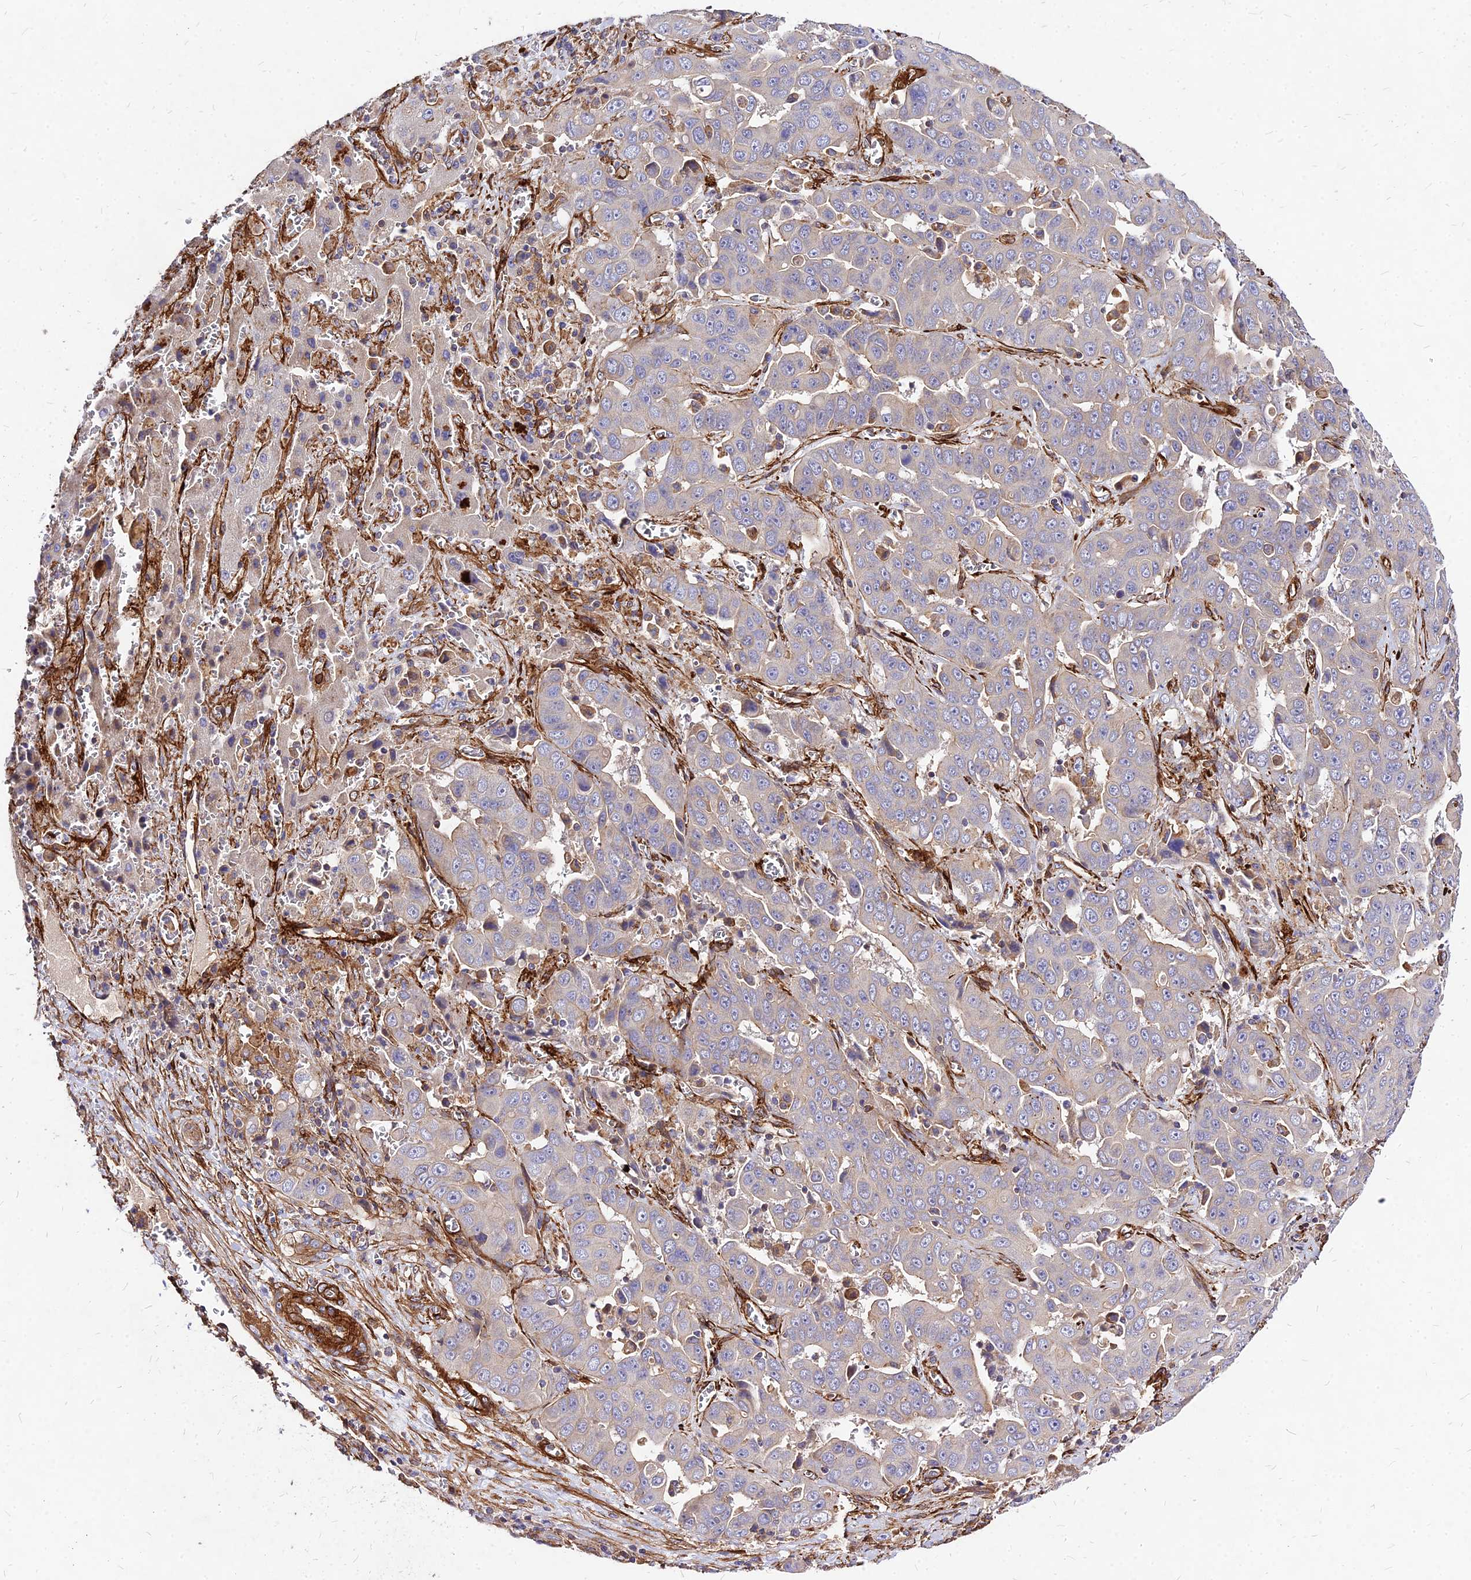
{"staining": {"intensity": "weak", "quantity": "<25%", "location": "cytoplasmic/membranous"}, "tissue": "liver cancer", "cell_type": "Tumor cells", "image_type": "cancer", "snomed": [{"axis": "morphology", "description": "Cholangiocarcinoma"}, {"axis": "topography", "description": "Liver"}], "caption": "The IHC histopathology image has no significant staining in tumor cells of cholangiocarcinoma (liver) tissue.", "gene": "EFCC1", "patient": {"sex": "female", "age": 52}}